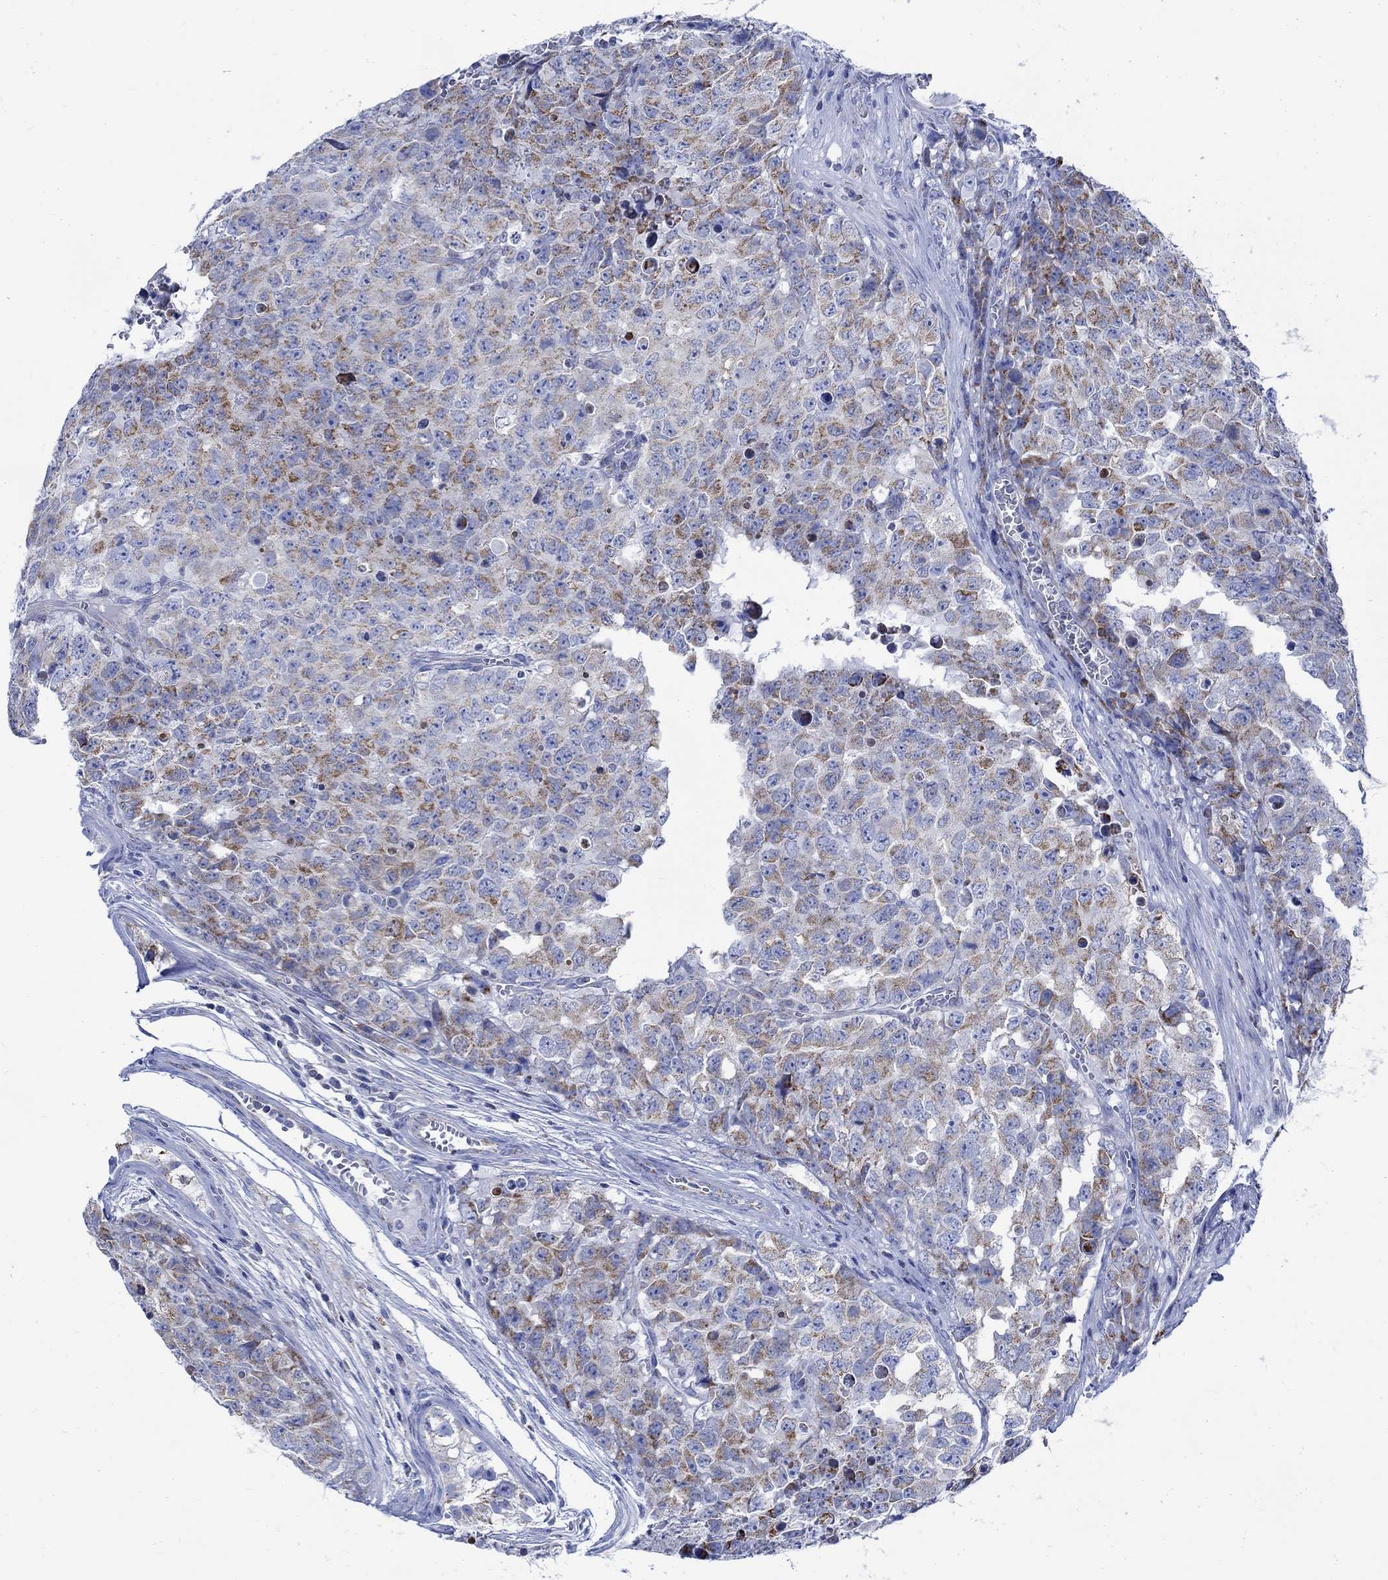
{"staining": {"intensity": "moderate", "quantity": "<25%", "location": "cytoplasmic/membranous"}, "tissue": "testis cancer", "cell_type": "Tumor cells", "image_type": "cancer", "snomed": [{"axis": "morphology", "description": "Carcinoma, Embryonal, NOS"}, {"axis": "topography", "description": "Testis"}], "caption": "A brown stain shows moderate cytoplasmic/membranous positivity of a protein in human testis embryonal carcinoma tumor cells. (DAB IHC with brightfield microscopy, high magnification).", "gene": "CPLX2", "patient": {"sex": "male", "age": 23}}